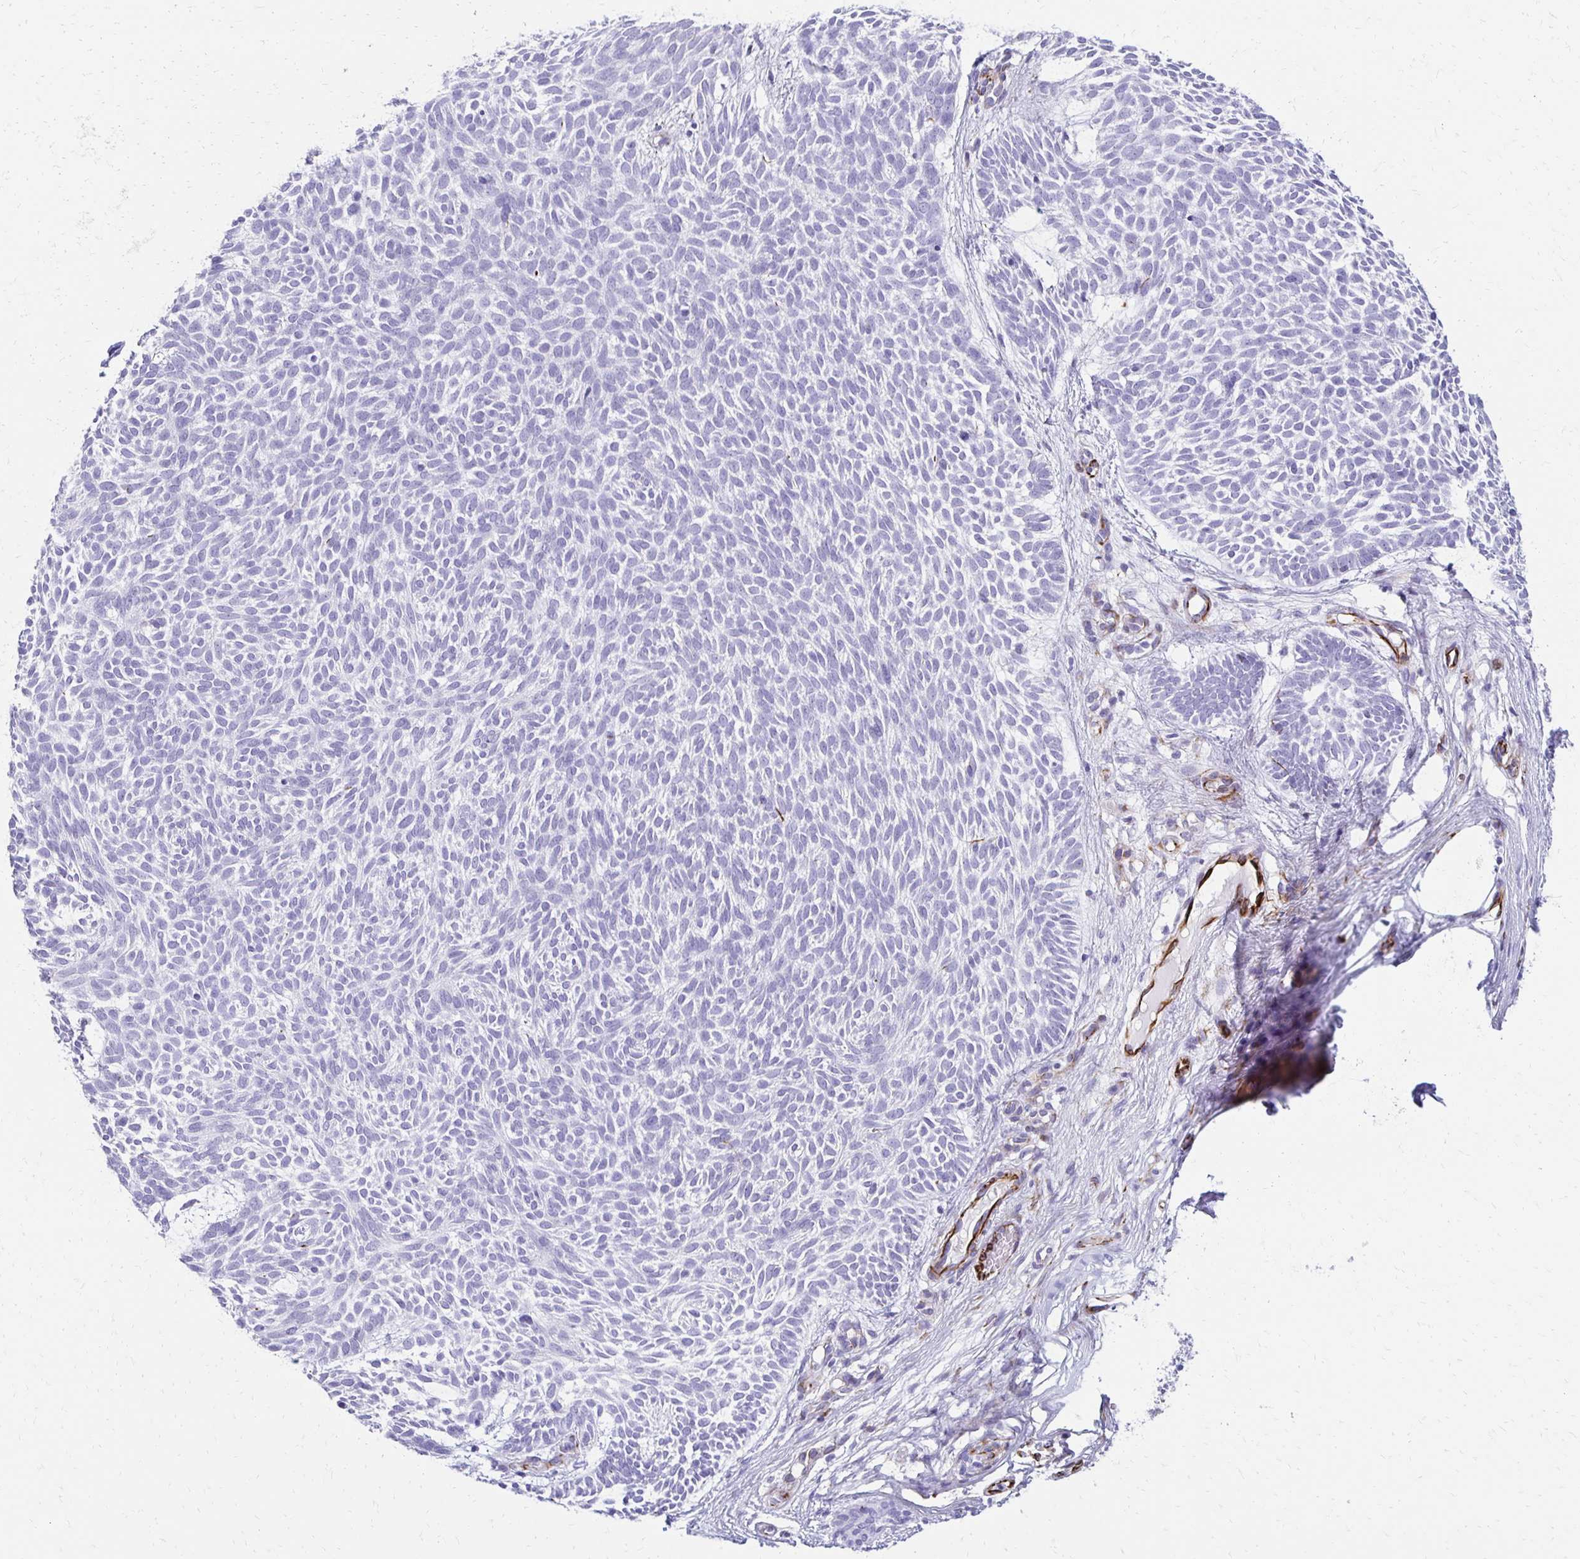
{"staining": {"intensity": "negative", "quantity": "none", "location": "none"}, "tissue": "skin cancer", "cell_type": "Tumor cells", "image_type": "cancer", "snomed": [{"axis": "morphology", "description": "Basal cell carcinoma"}, {"axis": "topography", "description": "Skin"}], "caption": "Protein analysis of skin cancer (basal cell carcinoma) demonstrates no significant positivity in tumor cells. (Stains: DAB (3,3'-diaminobenzidine) immunohistochemistry (IHC) with hematoxylin counter stain, Microscopy: brightfield microscopy at high magnification).", "gene": "TMEM54", "patient": {"sex": "male", "age": 89}}